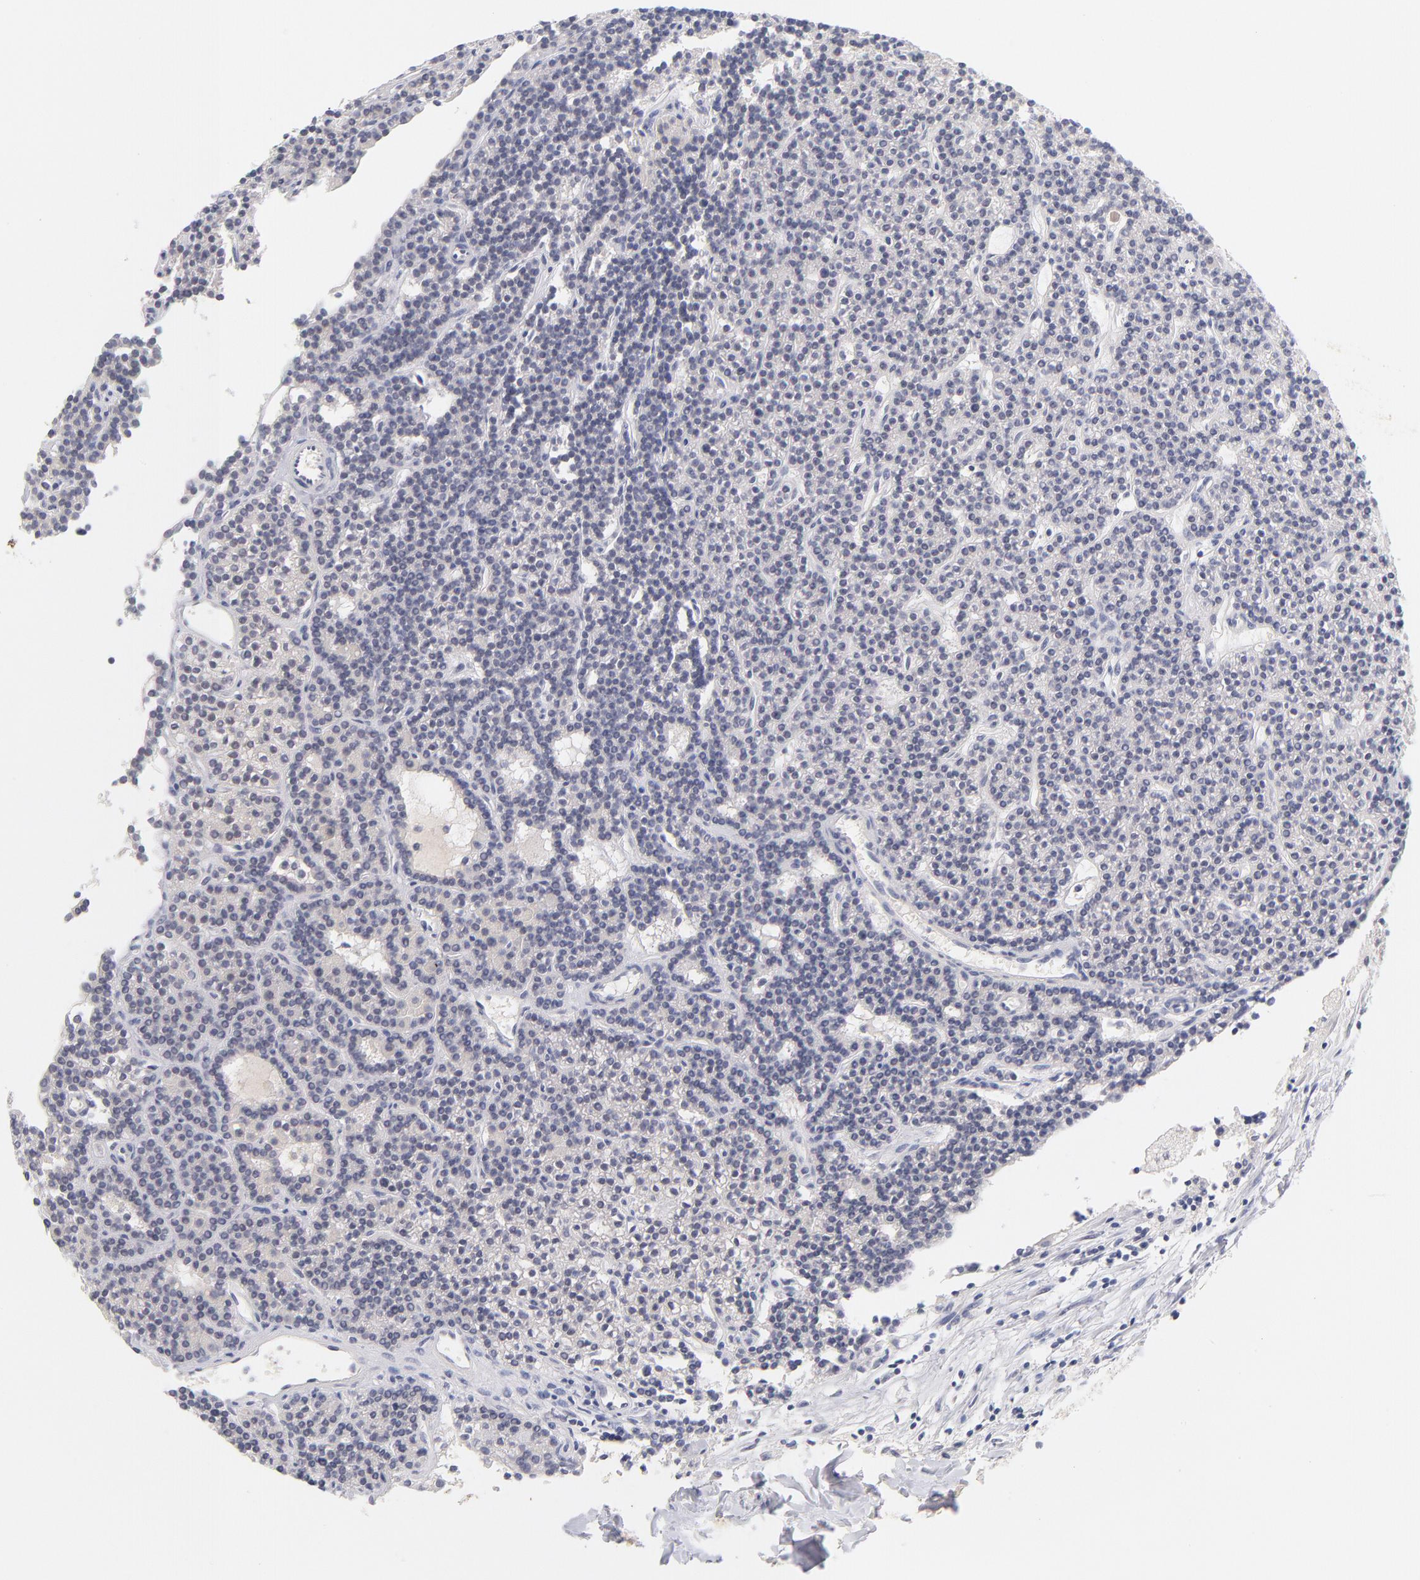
{"staining": {"intensity": "negative", "quantity": "none", "location": "none"}, "tissue": "parathyroid gland", "cell_type": "Glandular cells", "image_type": "normal", "snomed": [{"axis": "morphology", "description": "Normal tissue, NOS"}, {"axis": "topography", "description": "Parathyroid gland"}], "caption": "Human parathyroid gland stained for a protein using immunohistochemistry (IHC) exhibits no staining in glandular cells.", "gene": "CASP6", "patient": {"sex": "female", "age": 45}}